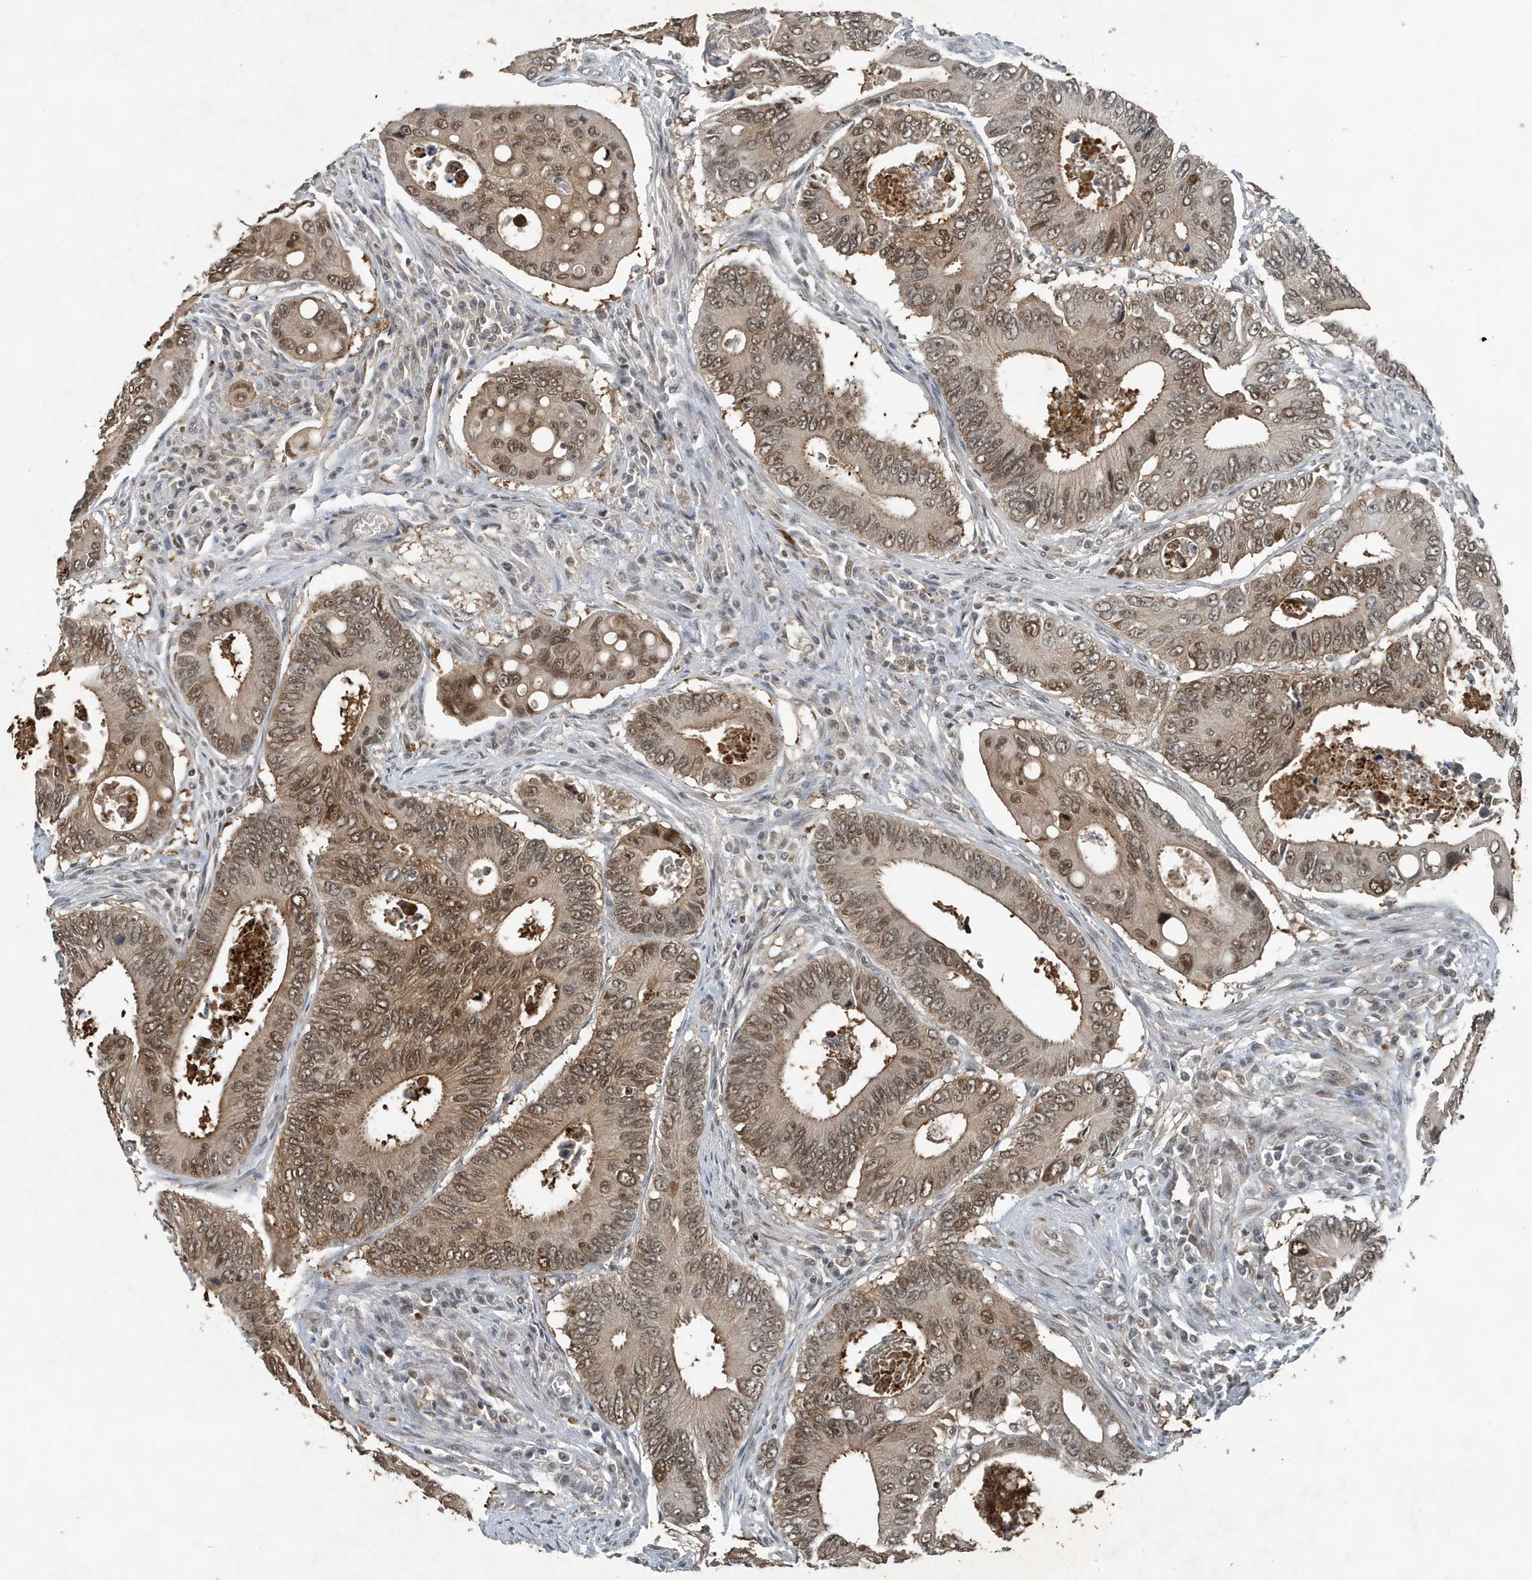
{"staining": {"intensity": "moderate", "quantity": ">75%", "location": "nuclear"}, "tissue": "colorectal cancer", "cell_type": "Tumor cells", "image_type": "cancer", "snomed": [{"axis": "morphology", "description": "Inflammation, NOS"}, {"axis": "morphology", "description": "Adenocarcinoma, NOS"}, {"axis": "topography", "description": "Colon"}], "caption": "Immunohistochemical staining of colorectal cancer demonstrates medium levels of moderate nuclear protein expression in about >75% of tumor cells.", "gene": "HSPA1A", "patient": {"sex": "male", "age": 72}}